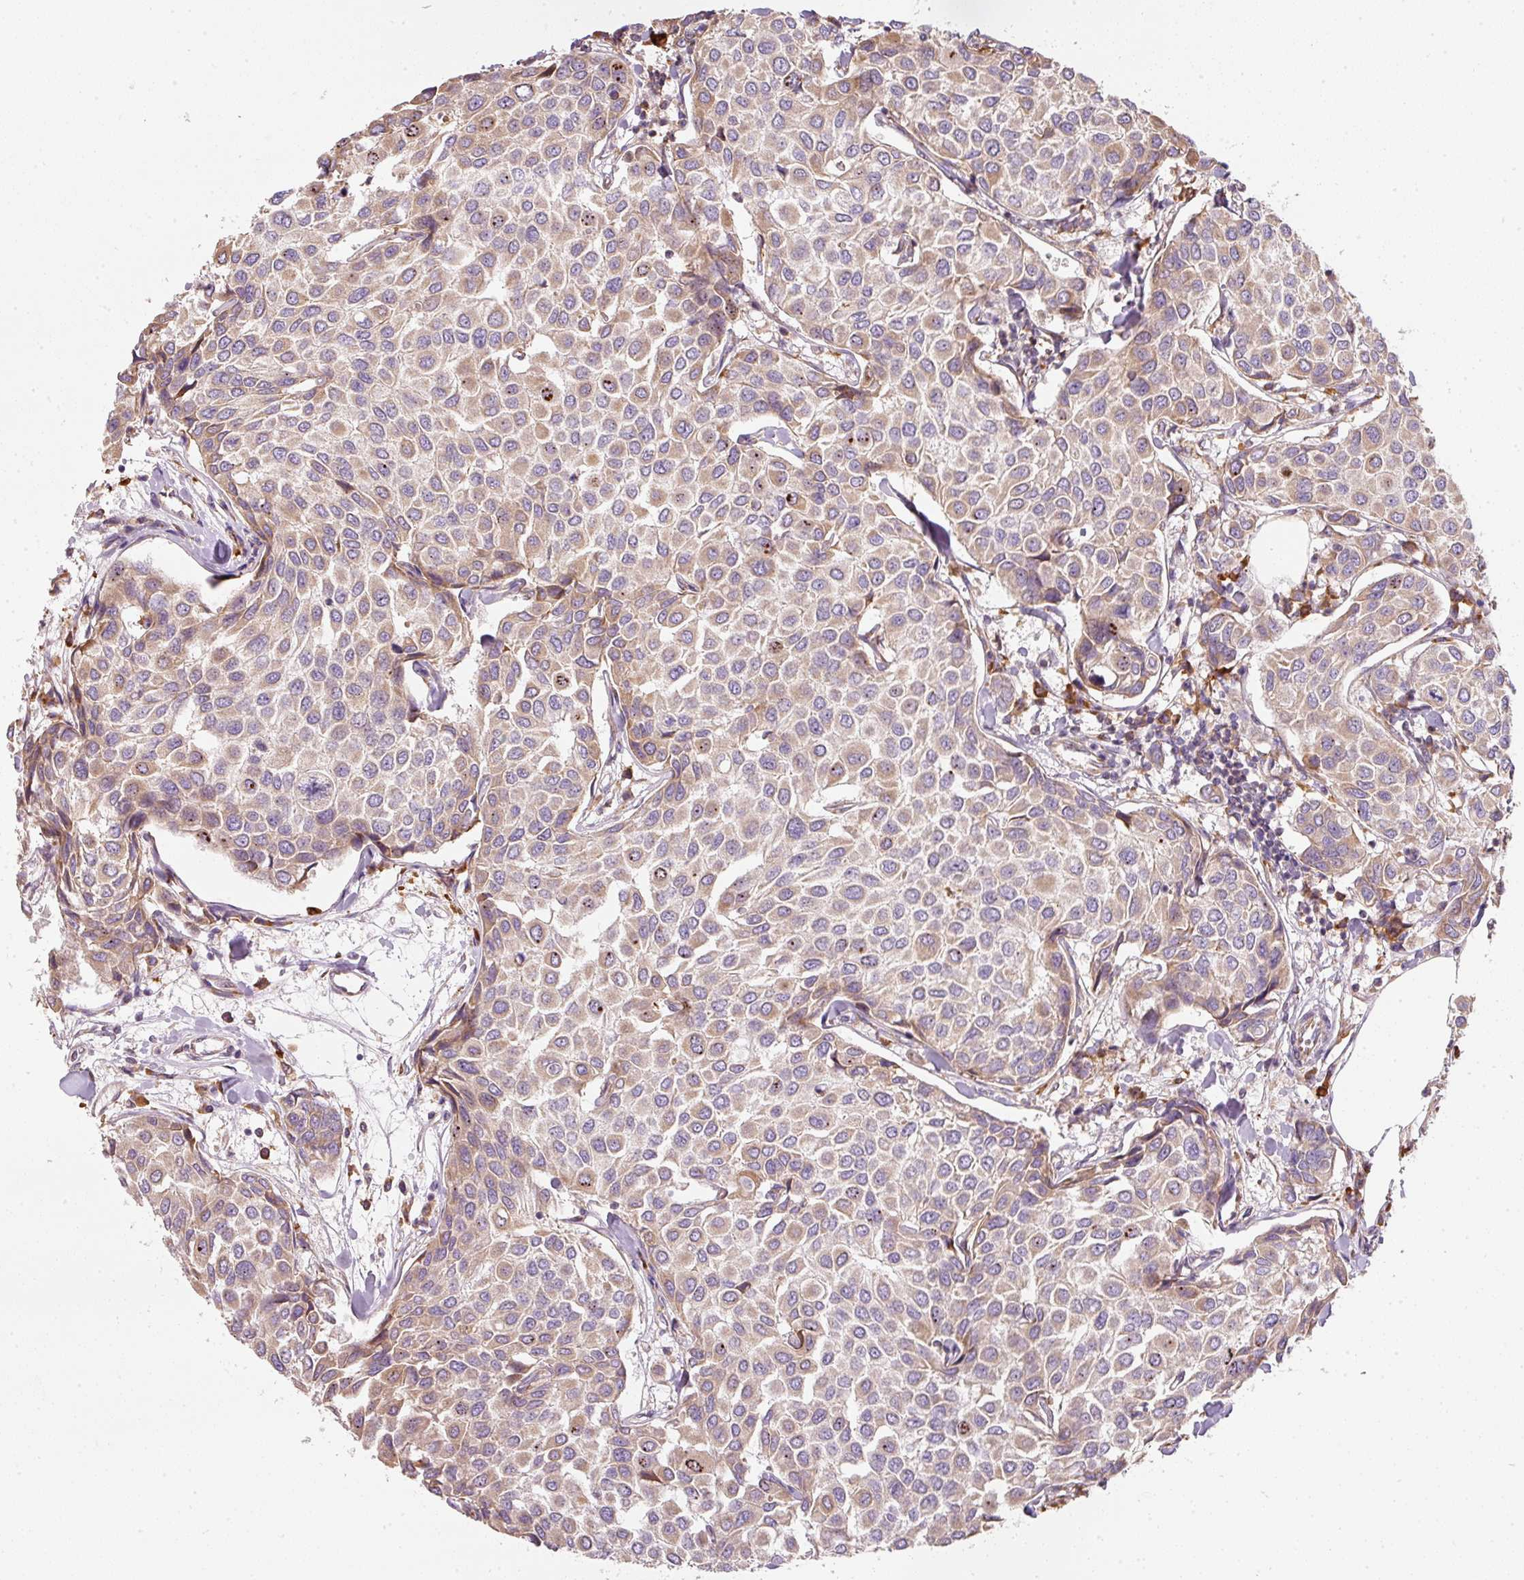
{"staining": {"intensity": "moderate", "quantity": ">75%", "location": "cytoplasmic/membranous"}, "tissue": "breast cancer", "cell_type": "Tumor cells", "image_type": "cancer", "snomed": [{"axis": "morphology", "description": "Duct carcinoma"}, {"axis": "topography", "description": "Breast"}], "caption": "Tumor cells demonstrate moderate cytoplasmic/membranous staining in approximately >75% of cells in intraductal carcinoma (breast).", "gene": "MORN4", "patient": {"sex": "female", "age": 55}}